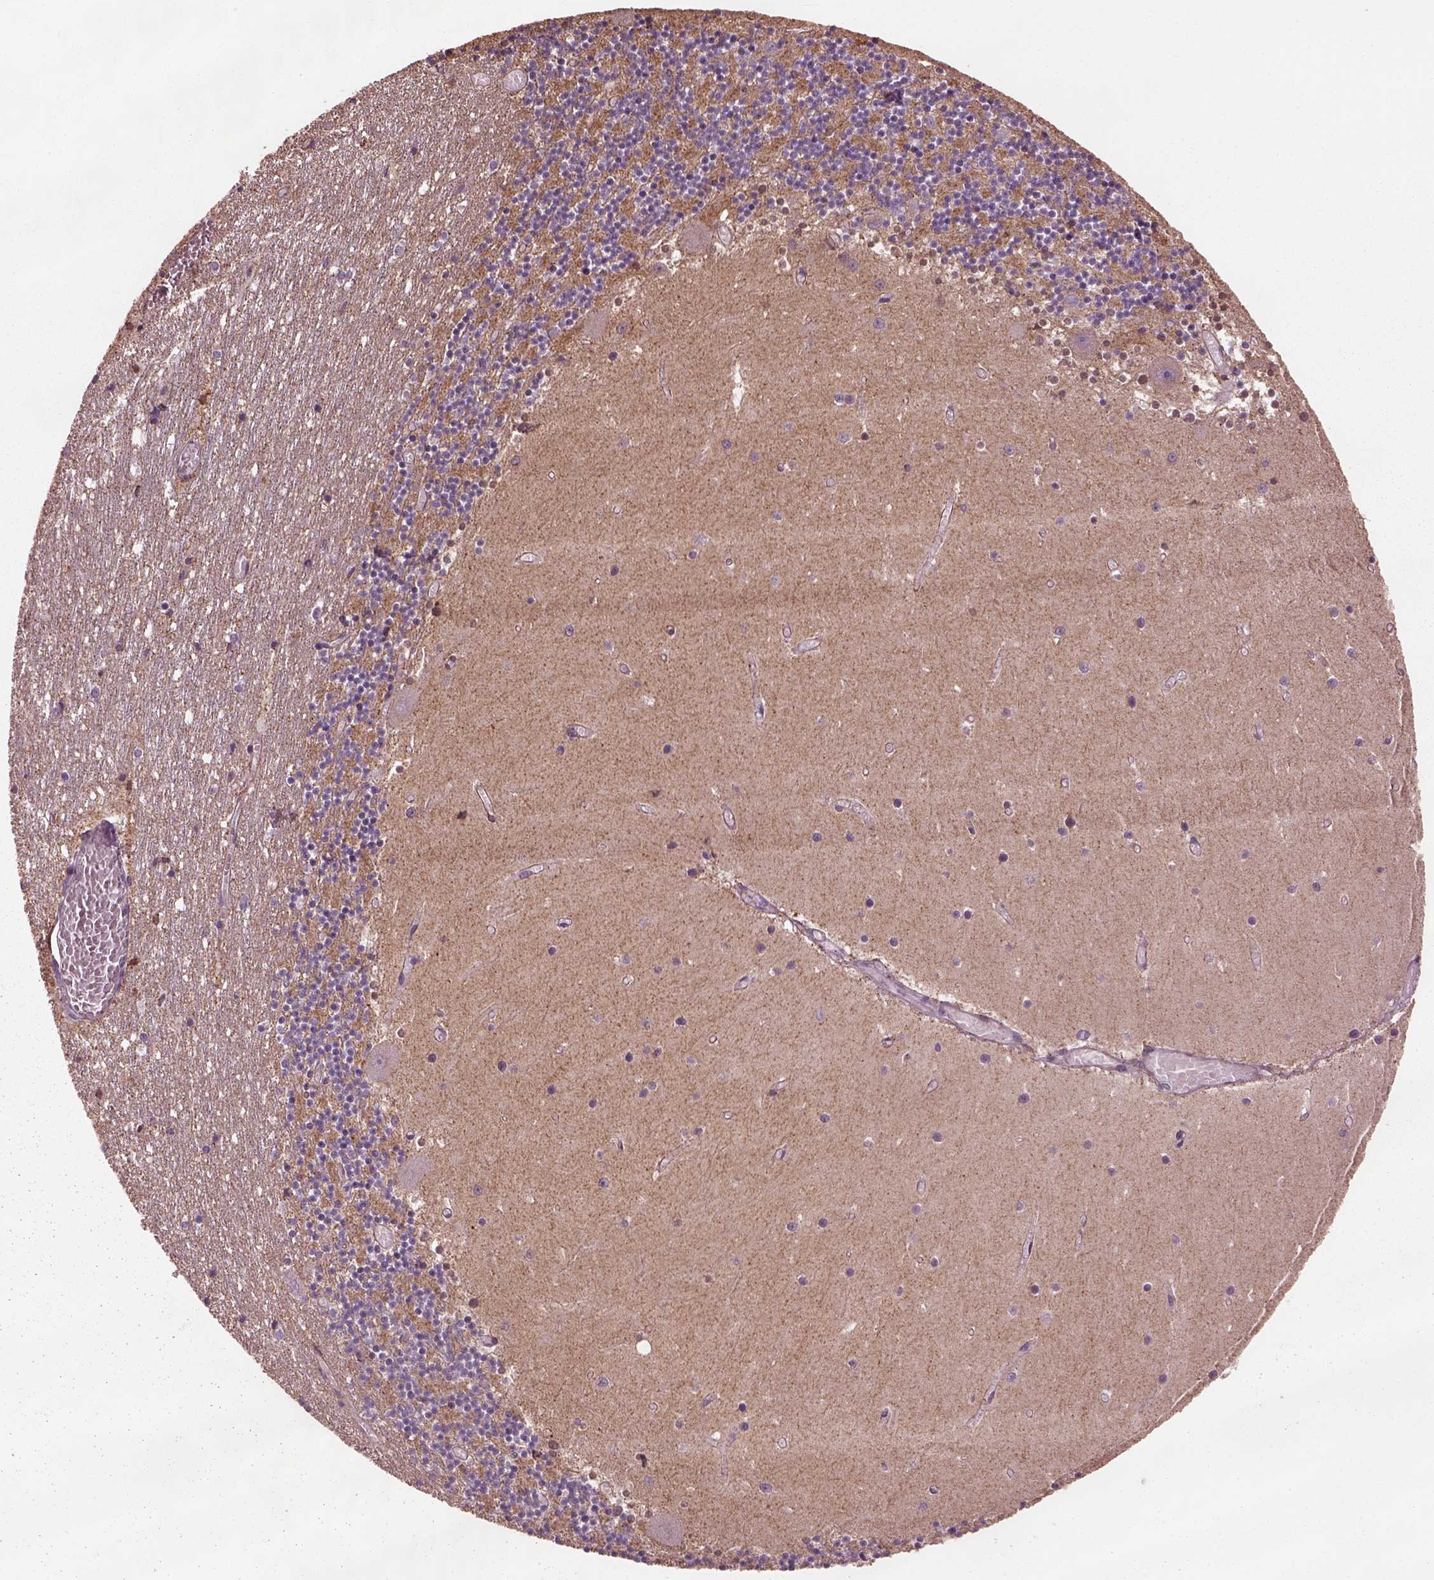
{"staining": {"intensity": "negative", "quantity": "none", "location": "none"}, "tissue": "cerebellum", "cell_type": "Cells in granular layer", "image_type": "normal", "snomed": [{"axis": "morphology", "description": "Normal tissue, NOS"}, {"axis": "topography", "description": "Cerebellum"}], "caption": "Immunohistochemical staining of benign cerebellum shows no significant positivity in cells in granular layer.", "gene": "SRI", "patient": {"sex": "female", "age": 28}}